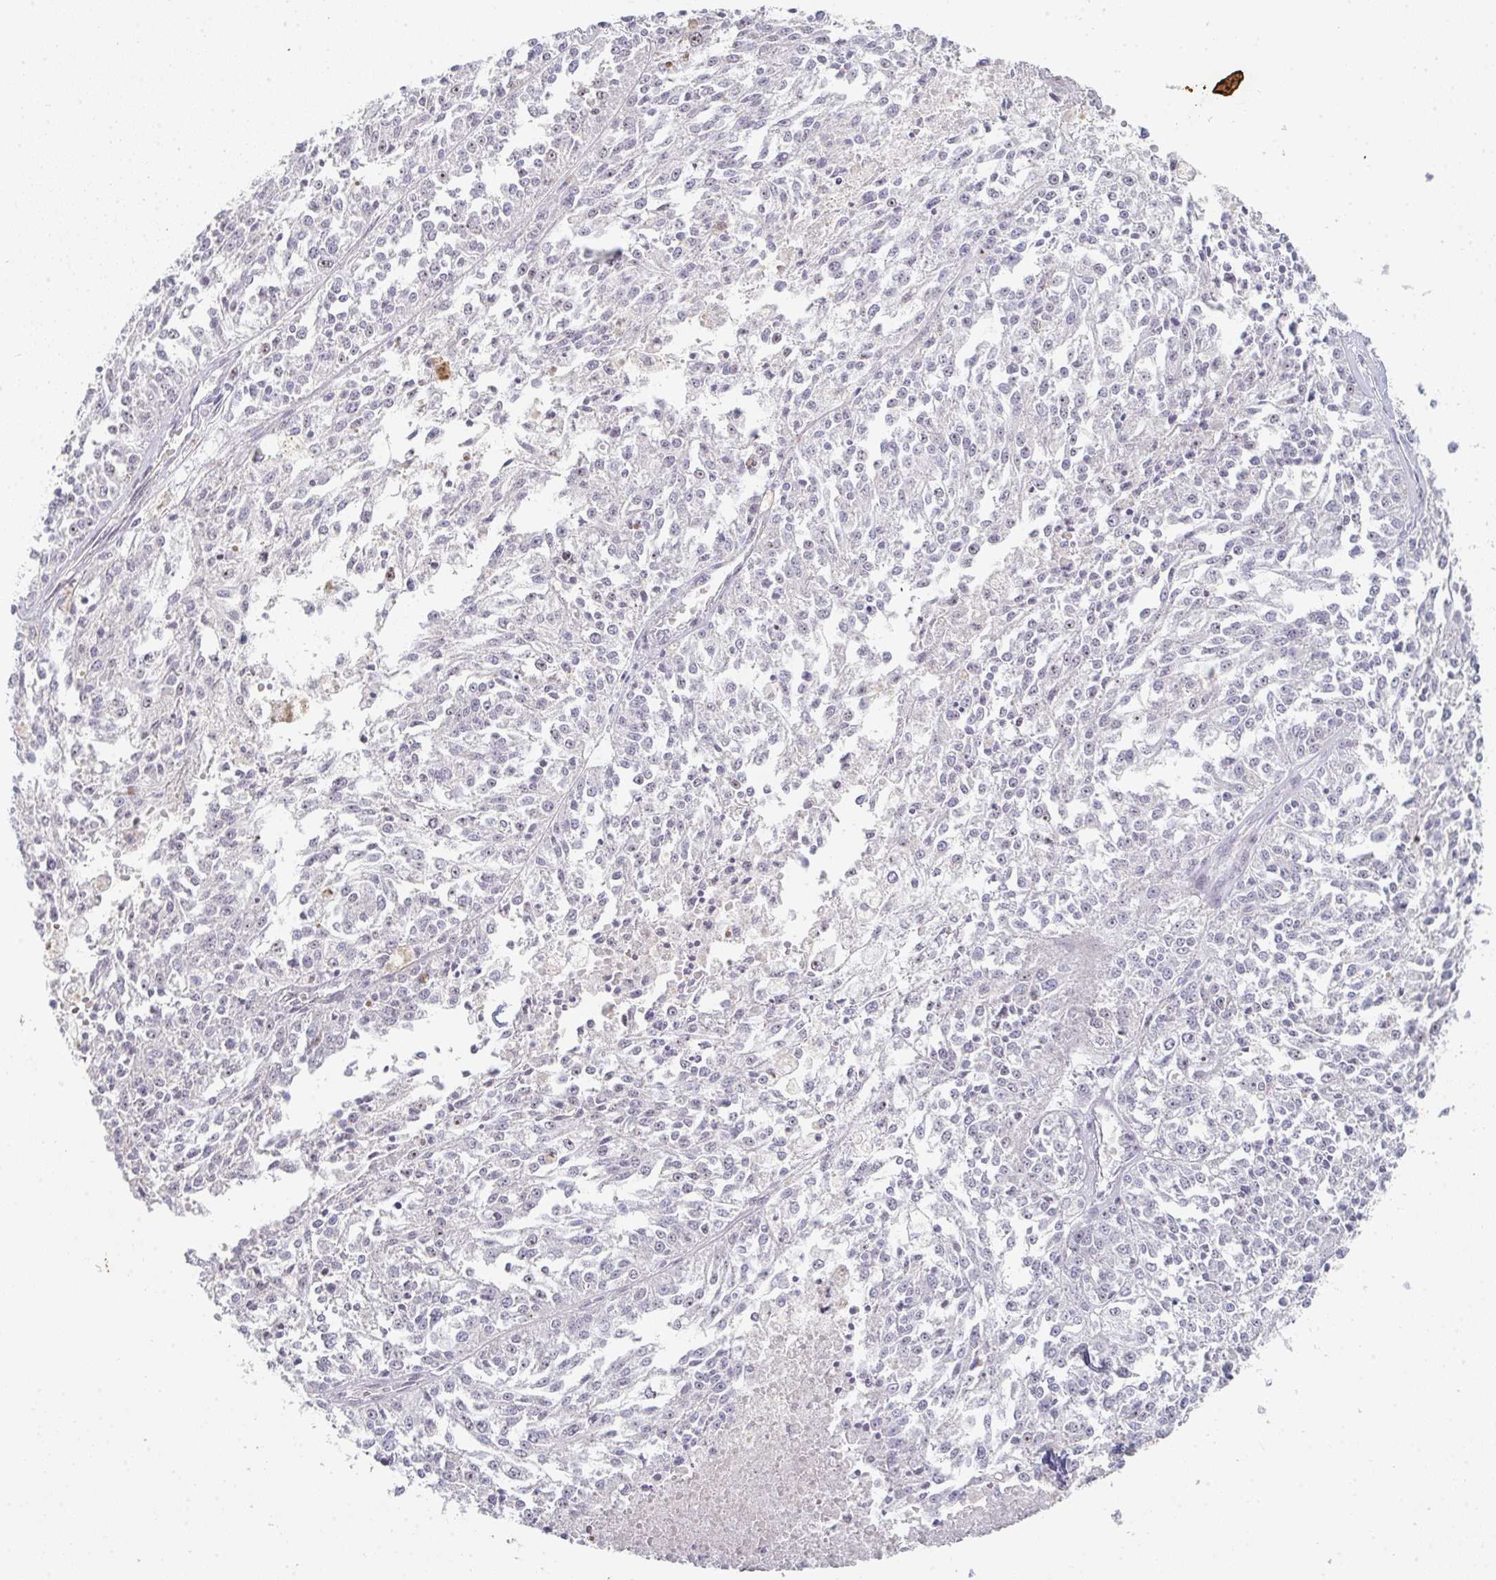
{"staining": {"intensity": "negative", "quantity": "none", "location": "none"}, "tissue": "melanoma", "cell_type": "Tumor cells", "image_type": "cancer", "snomed": [{"axis": "morphology", "description": "Malignant melanoma, NOS"}, {"axis": "topography", "description": "Skin"}], "caption": "Tumor cells are negative for brown protein staining in malignant melanoma.", "gene": "POU2AF2", "patient": {"sex": "female", "age": 64}}